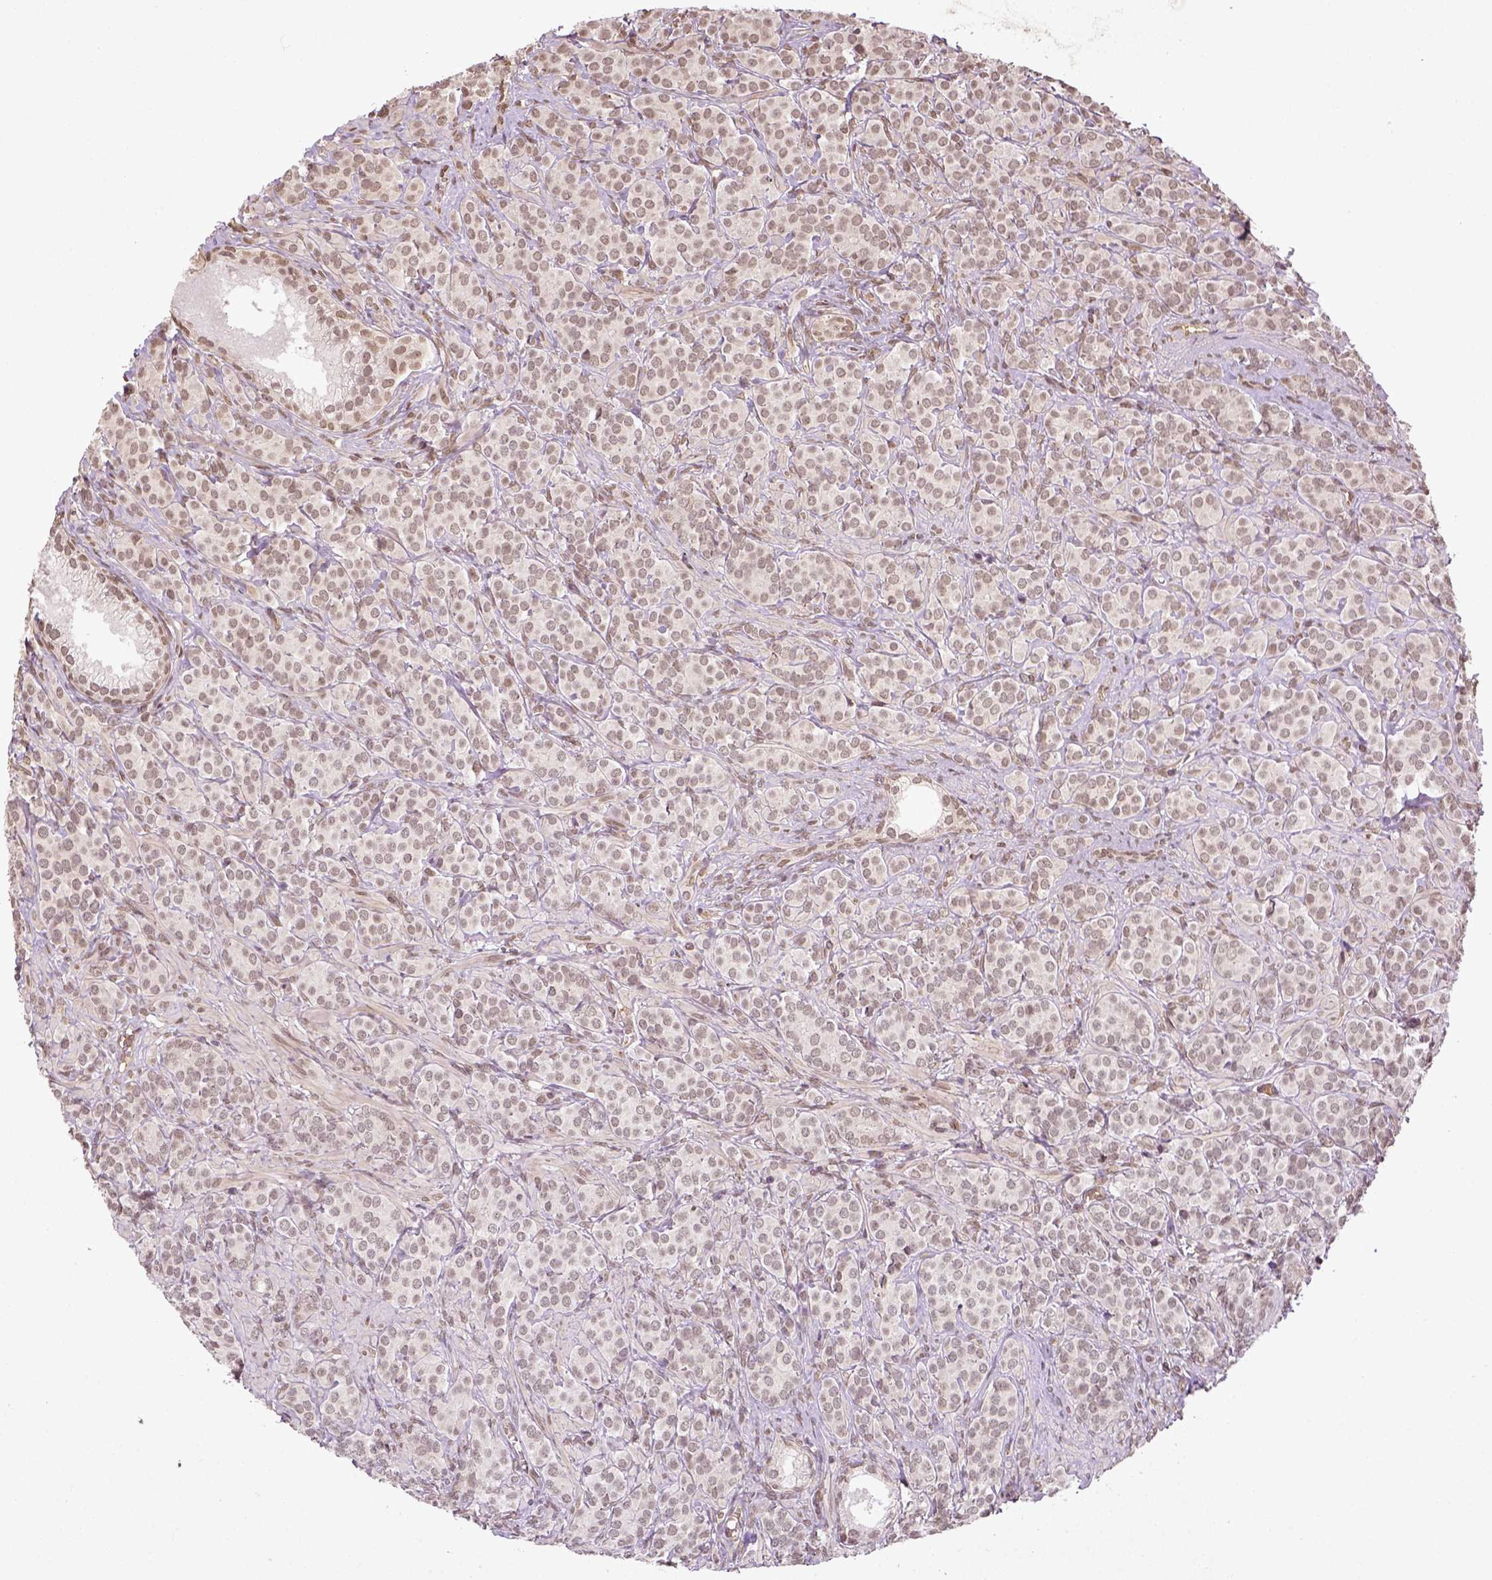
{"staining": {"intensity": "weak", "quantity": ">75%", "location": "nuclear"}, "tissue": "prostate cancer", "cell_type": "Tumor cells", "image_type": "cancer", "snomed": [{"axis": "morphology", "description": "Adenocarcinoma, High grade"}, {"axis": "topography", "description": "Prostate"}], "caption": "Prostate cancer (adenocarcinoma (high-grade)) stained for a protein exhibits weak nuclear positivity in tumor cells. Immunohistochemistry stains the protein of interest in brown and the nuclei are stained blue.", "gene": "BANF1", "patient": {"sex": "male", "age": 84}}